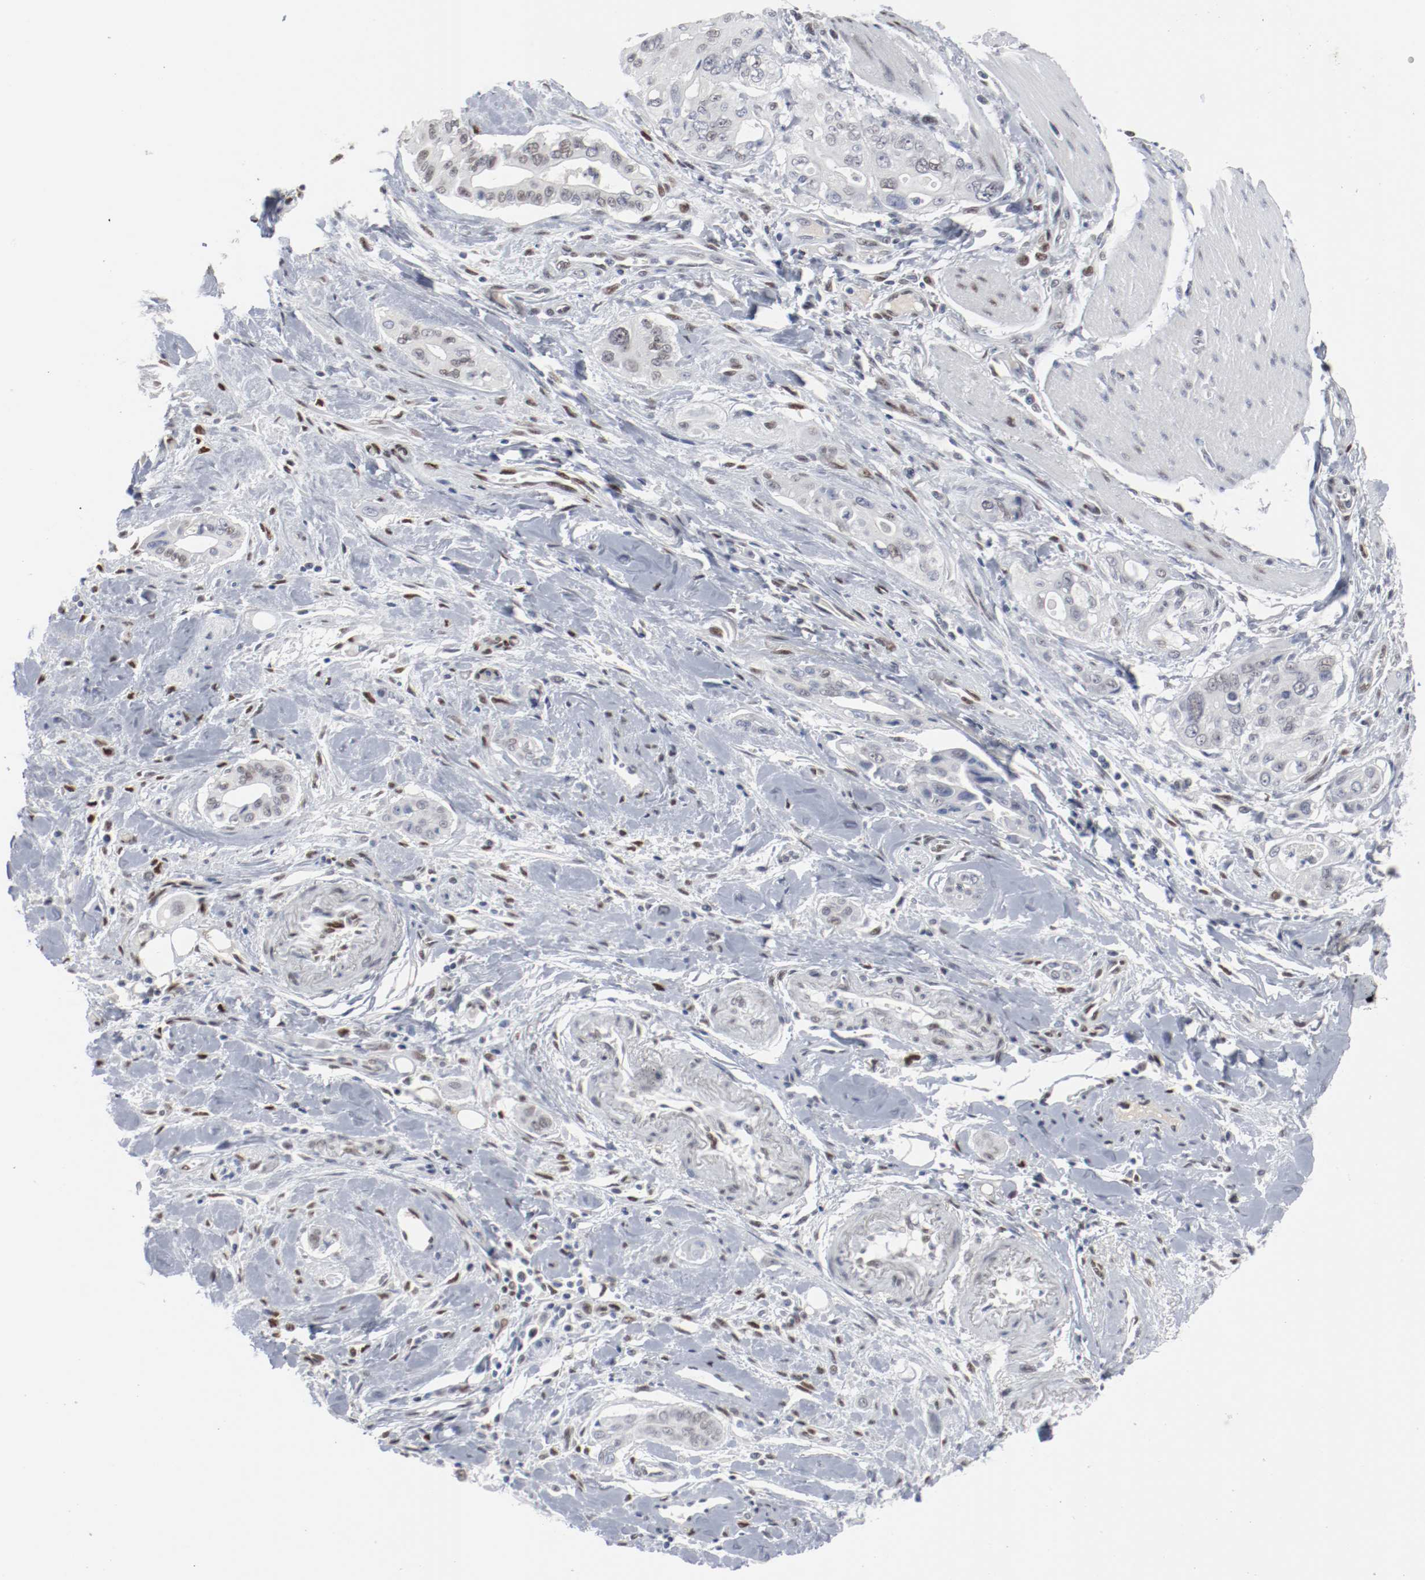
{"staining": {"intensity": "negative", "quantity": "none", "location": "none"}, "tissue": "pancreatic cancer", "cell_type": "Tumor cells", "image_type": "cancer", "snomed": [{"axis": "morphology", "description": "Adenocarcinoma, NOS"}, {"axis": "topography", "description": "Pancreas"}], "caption": "Tumor cells are negative for brown protein staining in pancreatic adenocarcinoma.", "gene": "ATF7", "patient": {"sex": "male", "age": 77}}